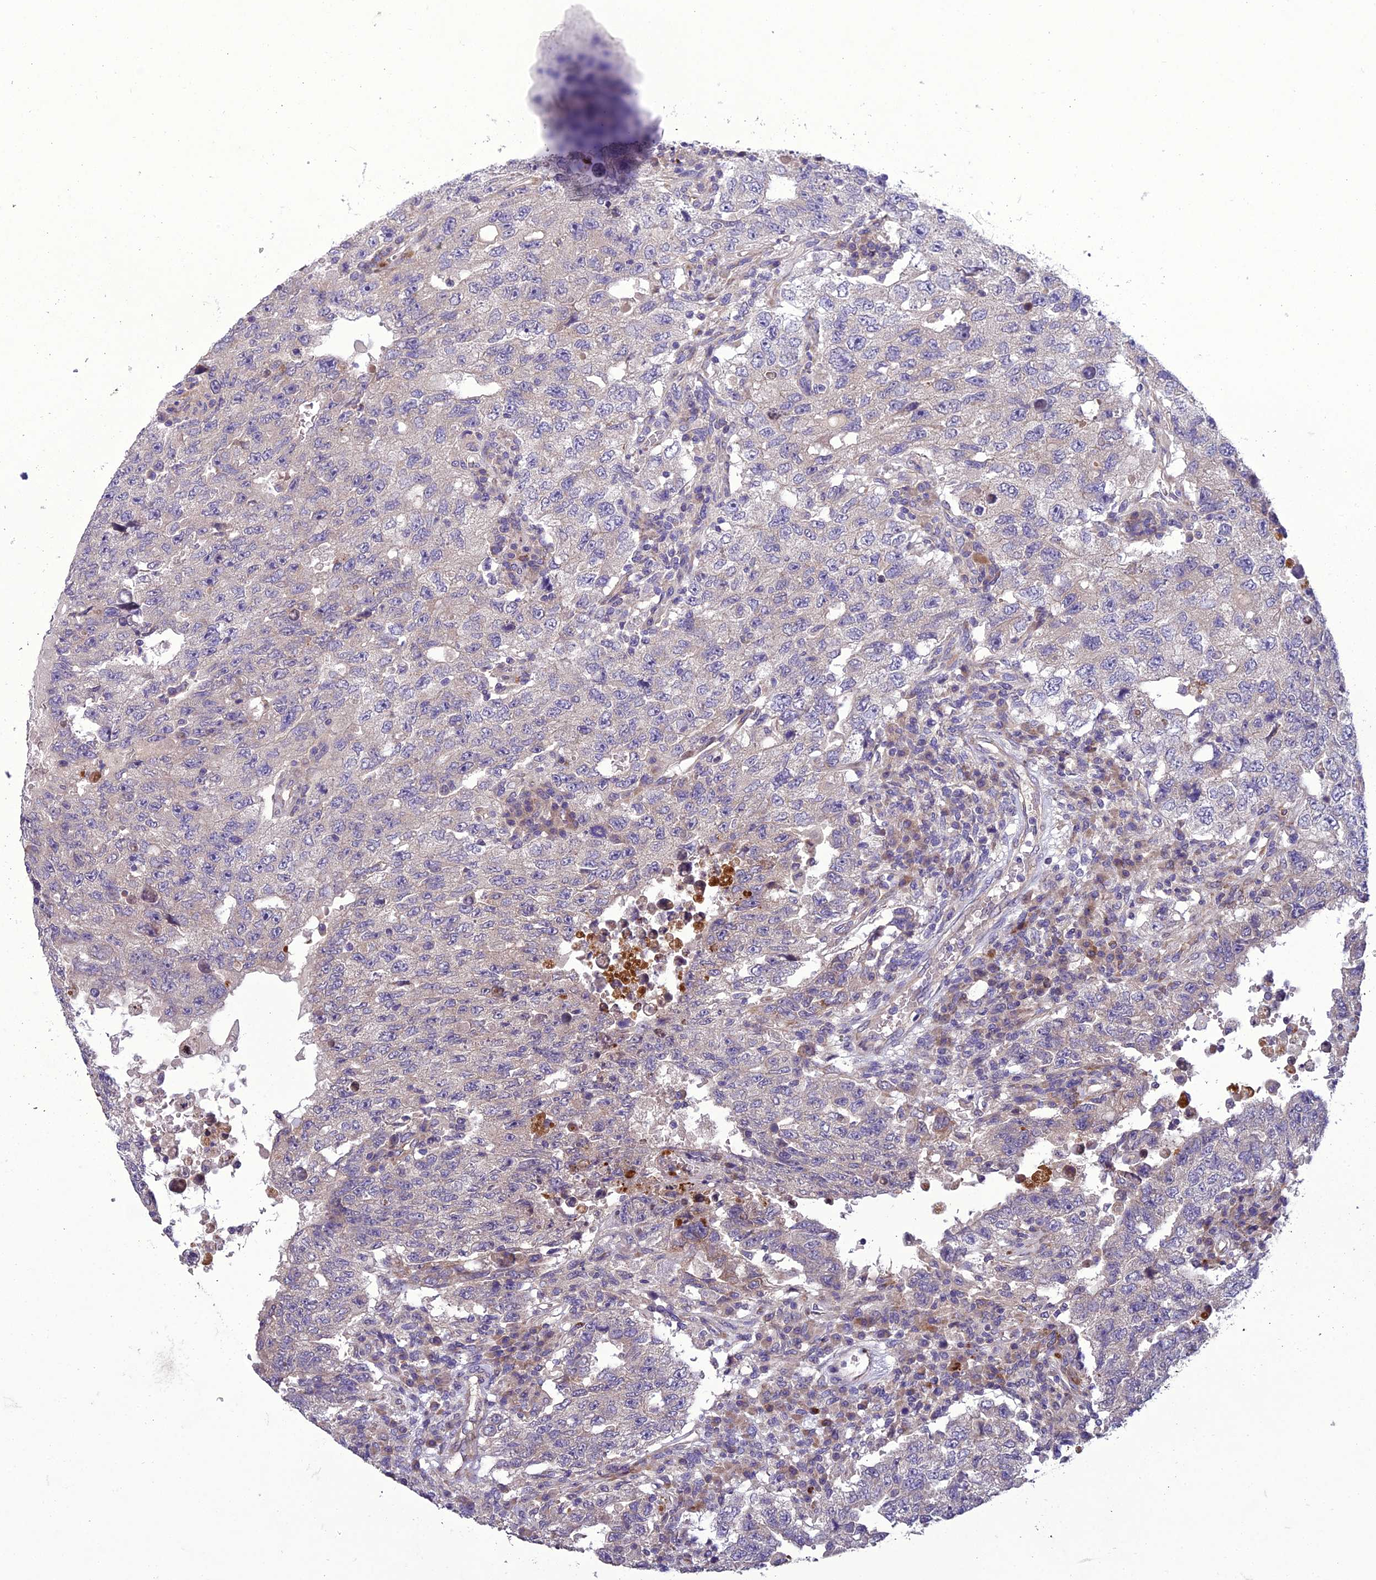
{"staining": {"intensity": "negative", "quantity": "none", "location": "none"}, "tissue": "testis cancer", "cell_type": "Tumor cells", "image_type": "cancer", "snomed": [{"axis": "morphology", "description": "Carcinoma, Embryonal, NOS"}, {"axis": "topography", "description": "Testis"}], "caption": "A high-resolution photomicrograph shows IHC staining of embryonal carcinoma (testis), which exhibits no significant staining in tumor cells.", "gene": "ADIPOR2", "patient": {"sex": "male", "age": 26}}